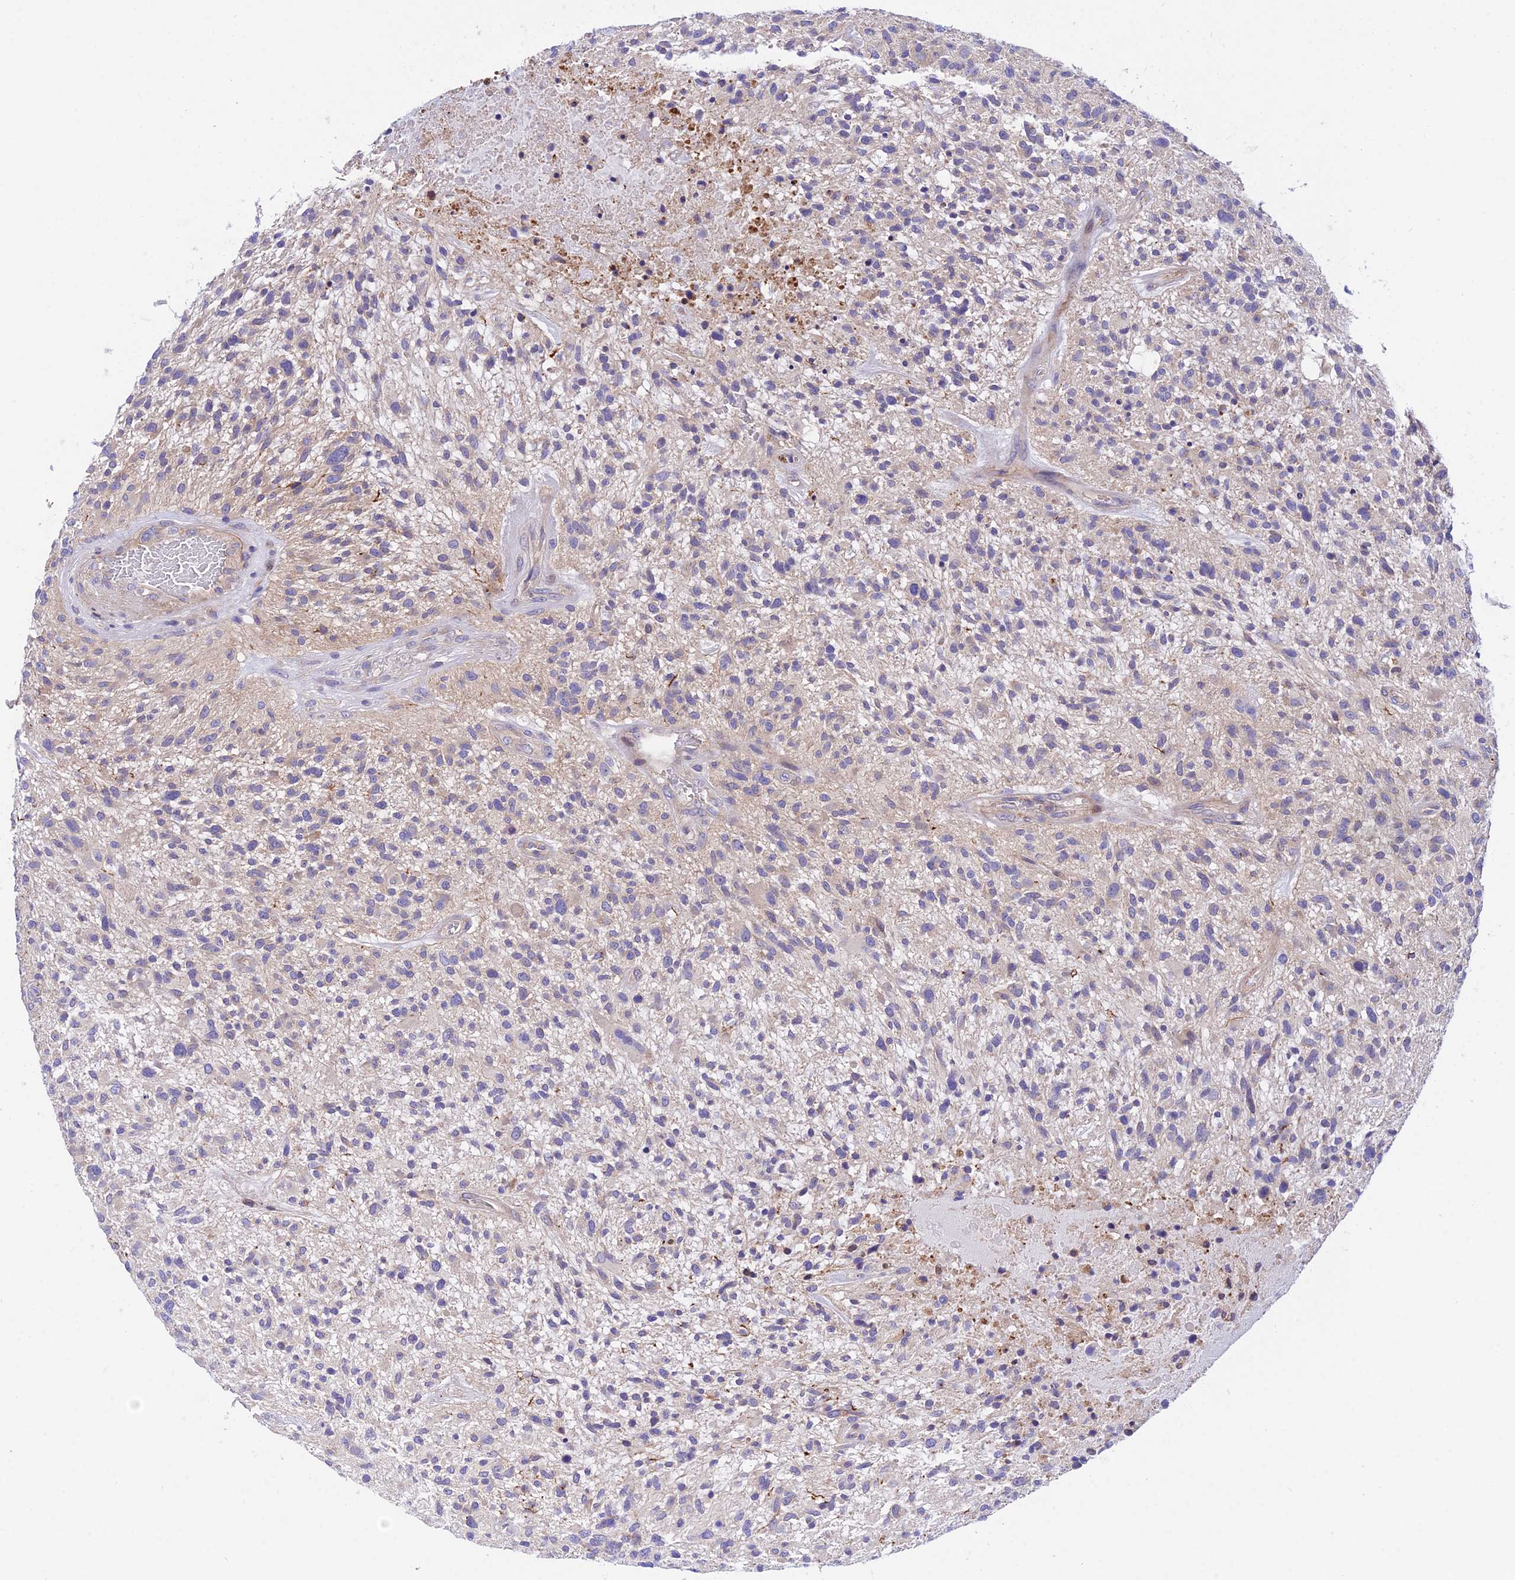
{"staining": {"intensity": "negative", "quantity": "none", "location": "none"}, "tissue": "glioma", "cell_type": "Tumor cells", "image_type": "cancer", "snomed": [{"axis": "morphology", "description": "Glioma, malignant, High grade"}, {"axis": "topography", "description": "Brain"}], "caption": "Immunohistochemistry of human malignant glioma (high-grade) reveals no staining in tumor cells.", "gene": "TRIM43B", "patient": {"sex": "male", "age": 47}}